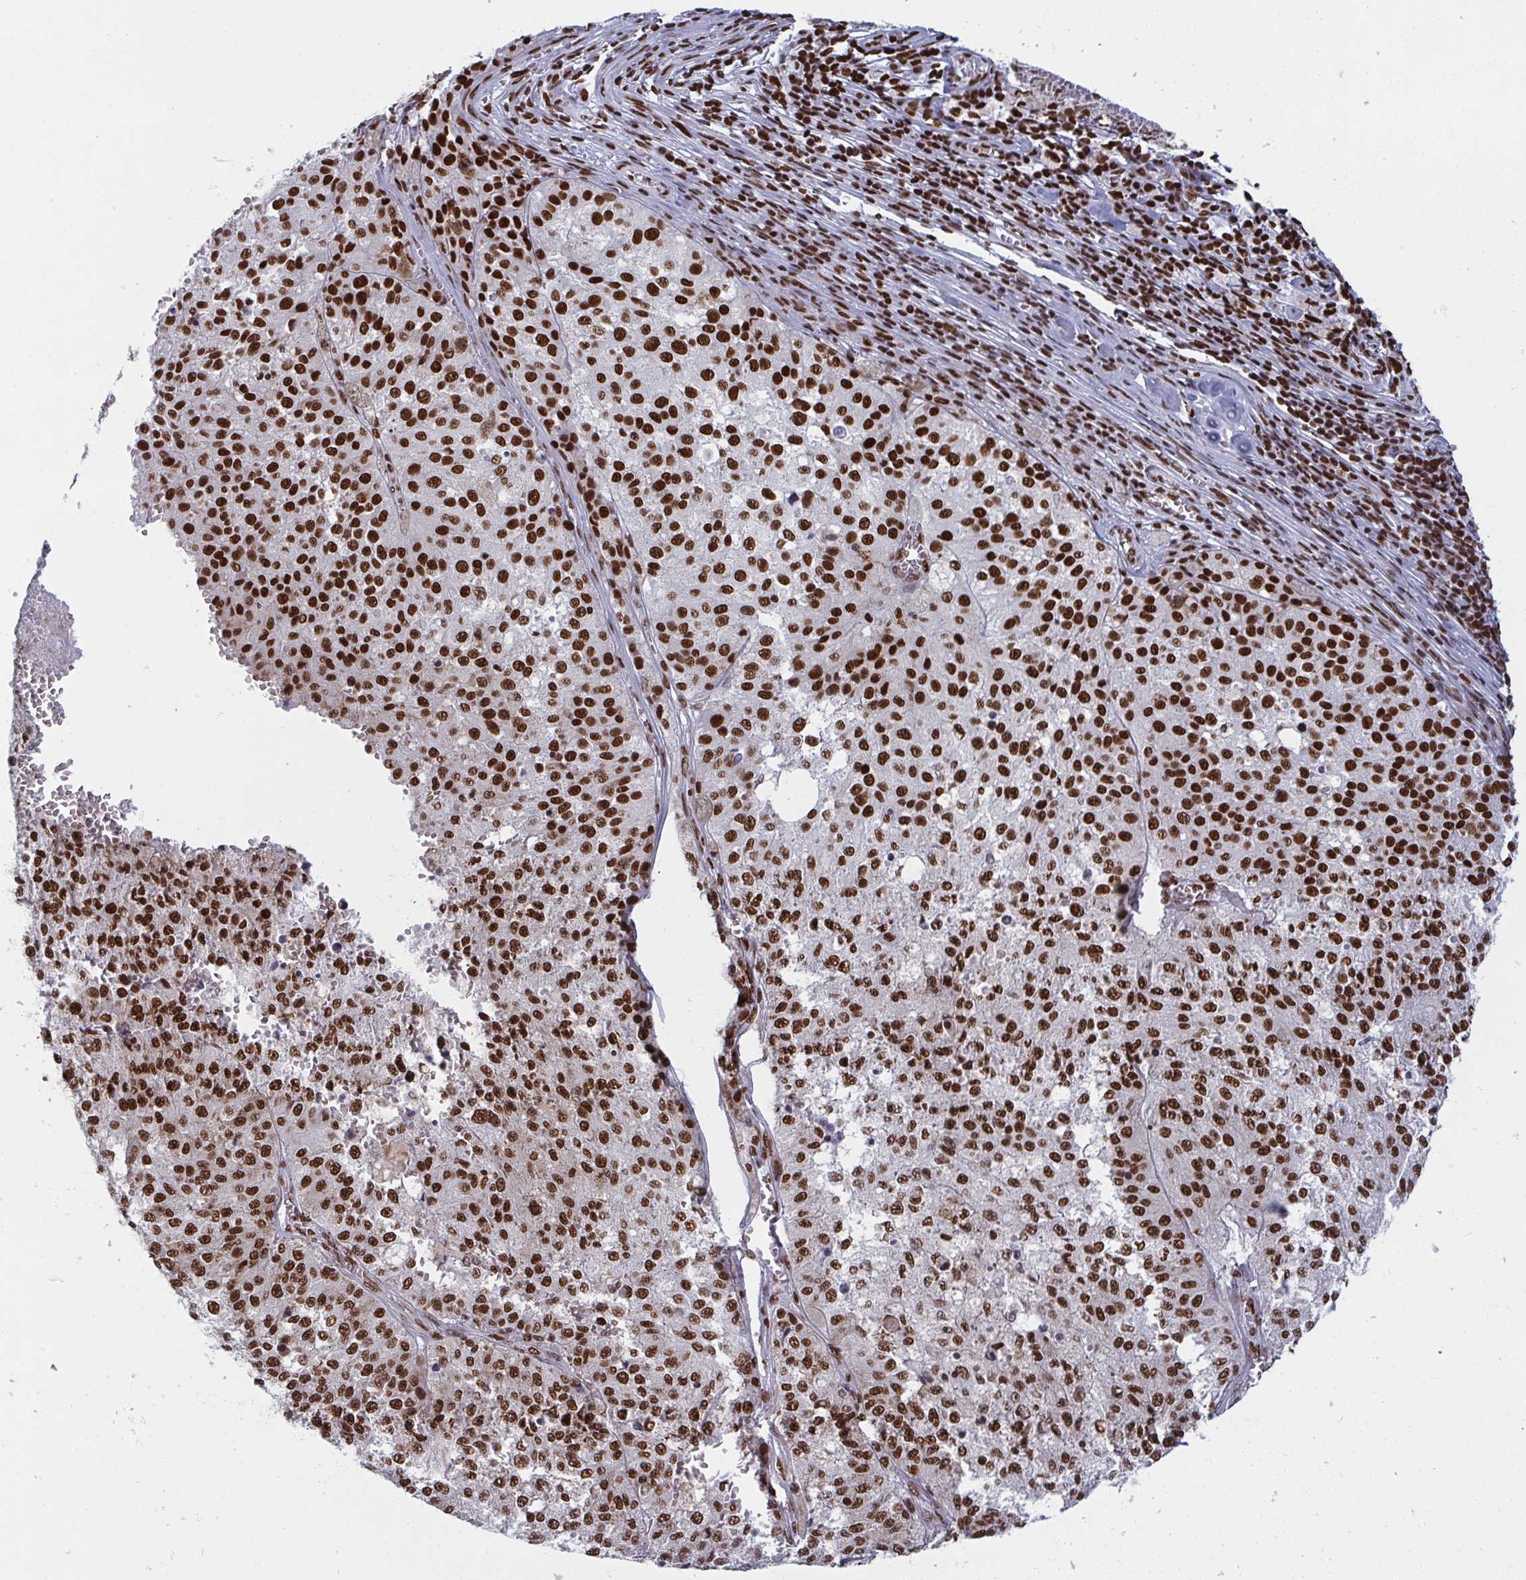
{"staining": {"intensity": "strong", "quantity": ">75%", "location": "nuclear"}, "tissue": "melanoma", "cell_type": "Tumor cells", "image_type": "cancer", "snomed": [{"axis": "morphology", "description": "Malignant melanoma, Metastatic site"}, {"axis": "topography", "description": "Lymph node"}], "caption": "There is high levels of strong nuclear staining in tumor cells of malignant melanoma (metastatic site), as demonstrated by immunohistochemical staining (brown color).", "gene": "GAR1", "patient": {"sex": "female", "age": 64}}